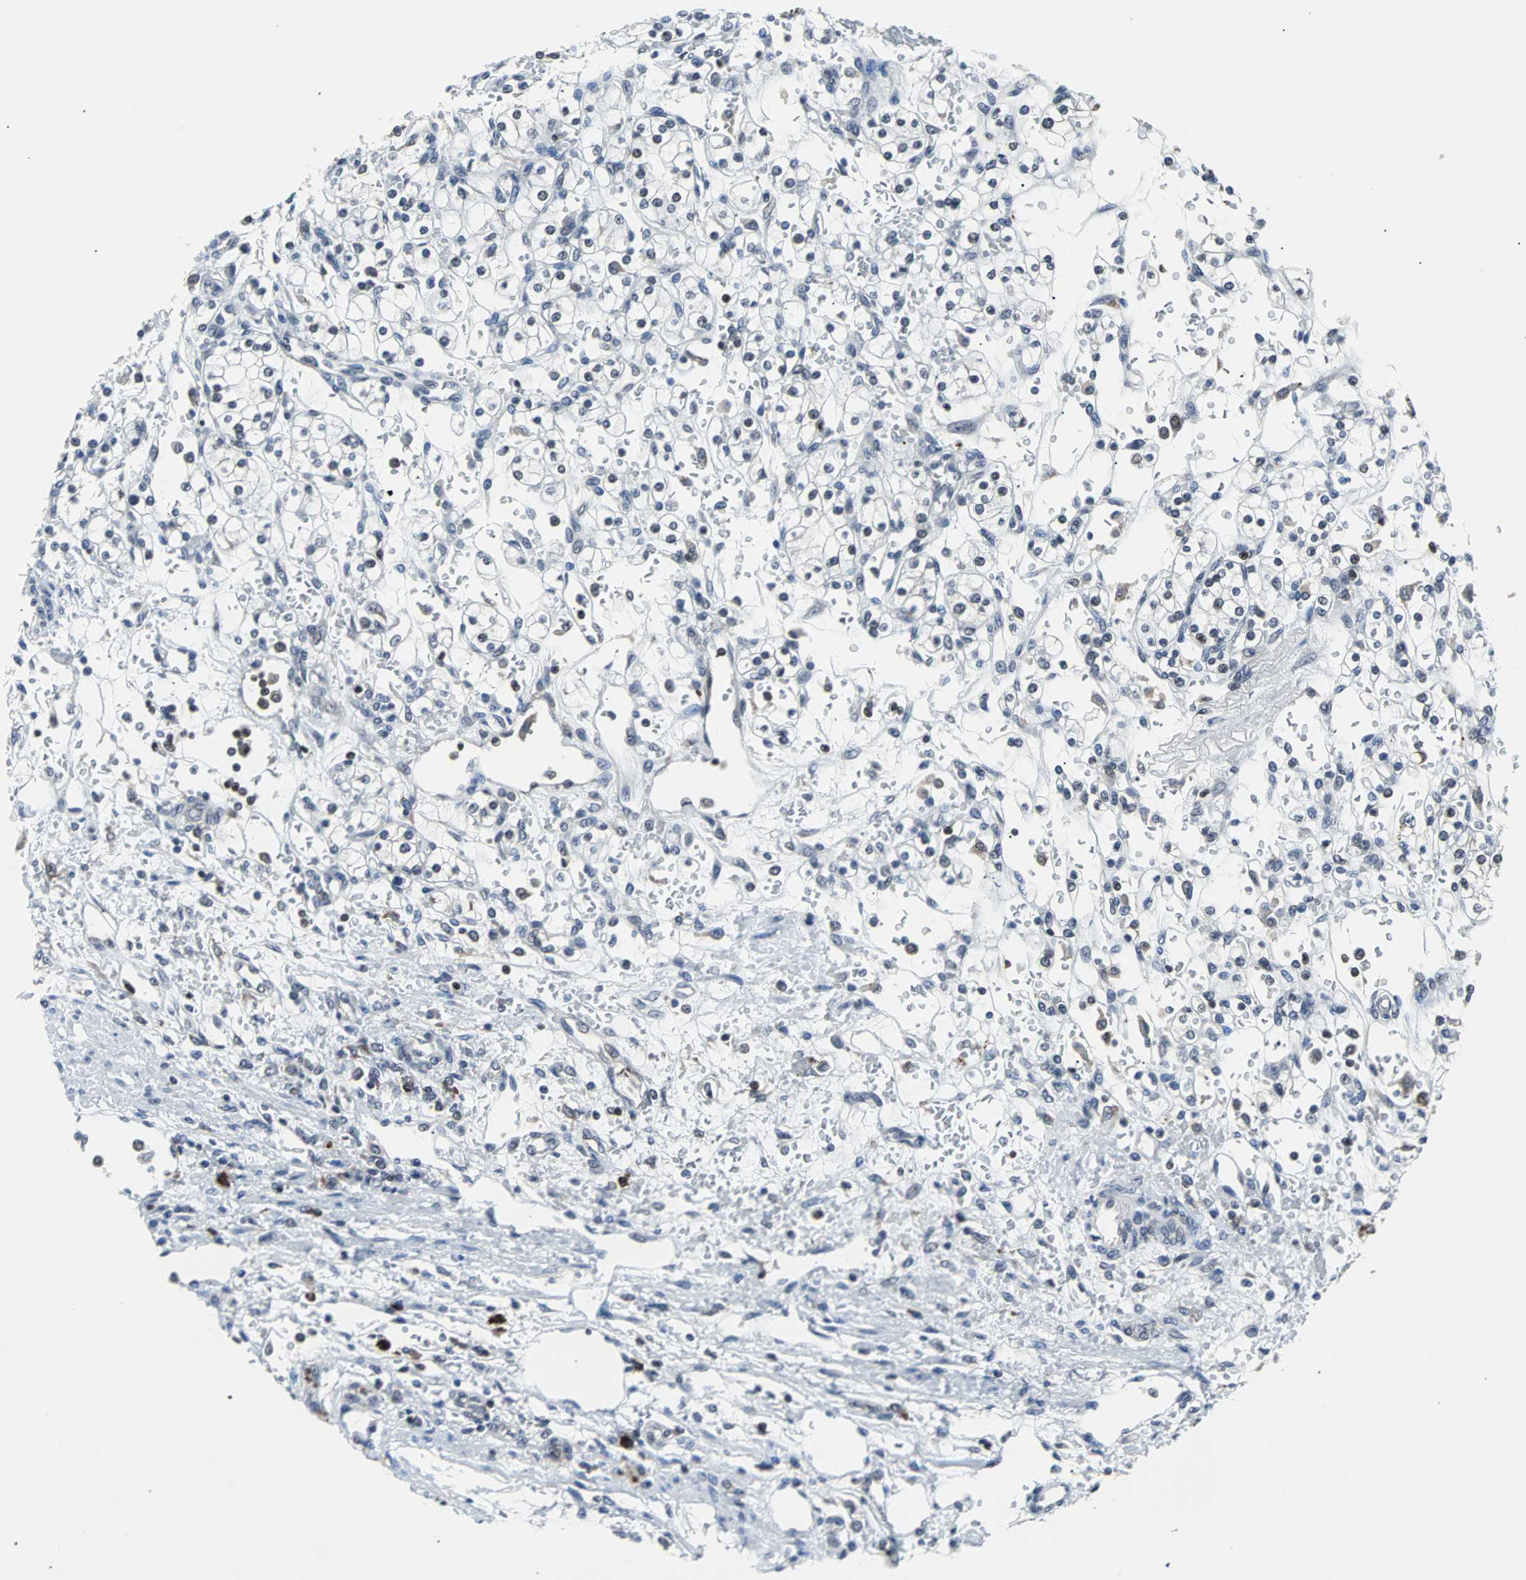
{"staining": {"intensity": "negative", "quantity": "none", "location": "none"}, "tissue": "renal cancer", "cell_type": "Tumor cells", "image_type": "cancer", "snomed": [{"axis": "morphology", "description": "Normal tissue, NOS"}, {"axis": "morphology", "description": "Adenocarcinoma, NOS"}, {"axis": "topography", "description": "Kidney"}], "caption": "DAB immunohistochemical staining of human adenocarcinoma (renal) reveals no significant expression in tumor cells. (DAB (3,3'-diaminobenzidine) immunohistochemistry with hematoxylin counter stain).", "gene": "USP28", "patient": {"sex": "female", "age": 55}}